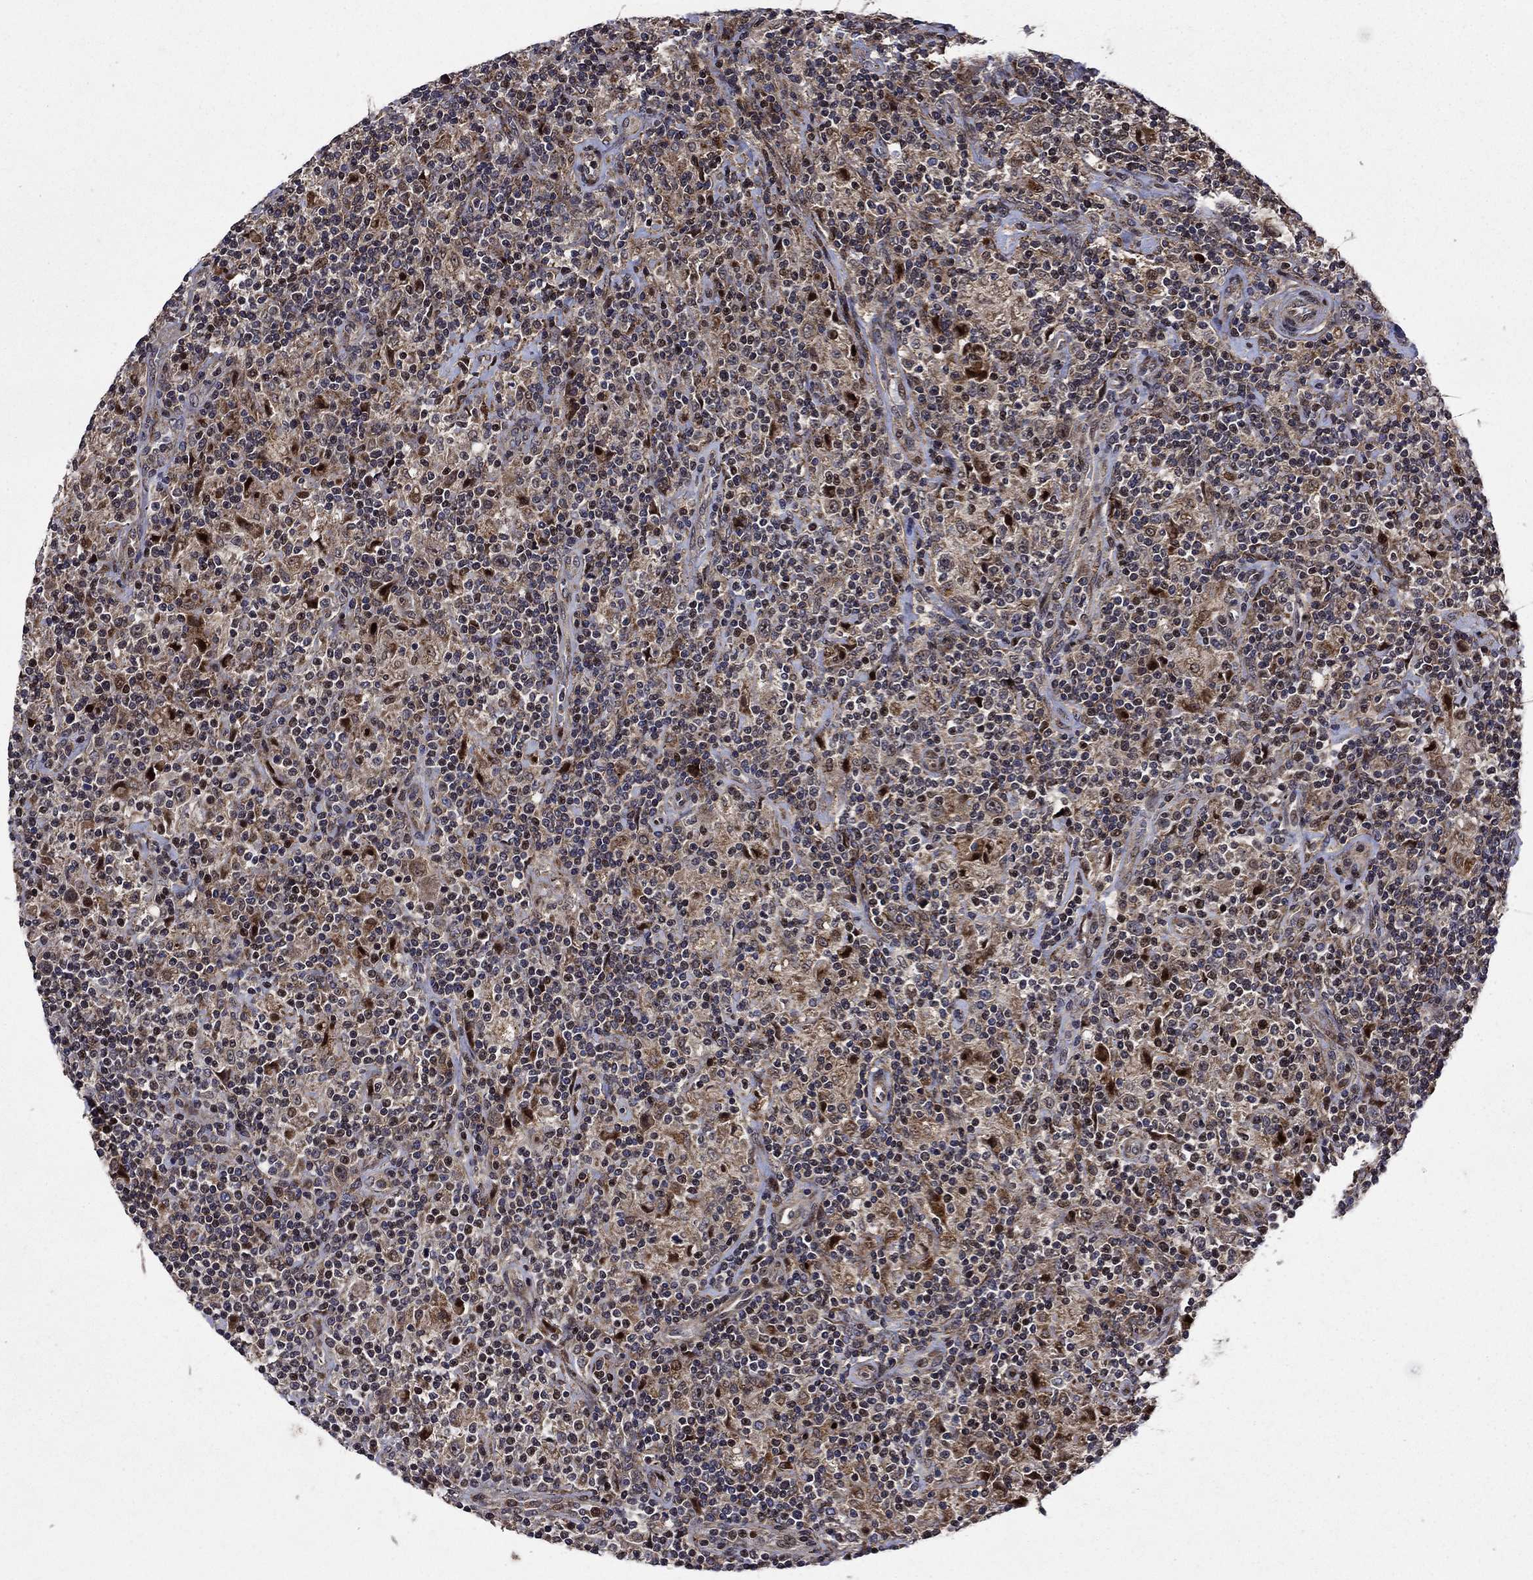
{"staining": {"intensity": "weak", "quantity": ">75%", "location": "cytoplasmic/membranous"}, "tissue": "lymphoma", "cell_type": "Tumor cells", "image_type": "cancer", "snomed": [{"axis": "morphology", "description": "Hodgkin's disease, NOS"}, {"axis": "topography", "description": "Lymph node"}], "caption": "High-power microscopy captured an immunohistochemistry (IHC) image of lymphoma, revealing weak cytoplasmic/membranous staining in approximately >75% of tumor cells. (DAB IHC with brightfield microscopy, high magnification).", "gene": "AGTPBP1", "patient": {"sex": "male", "age": 70}}